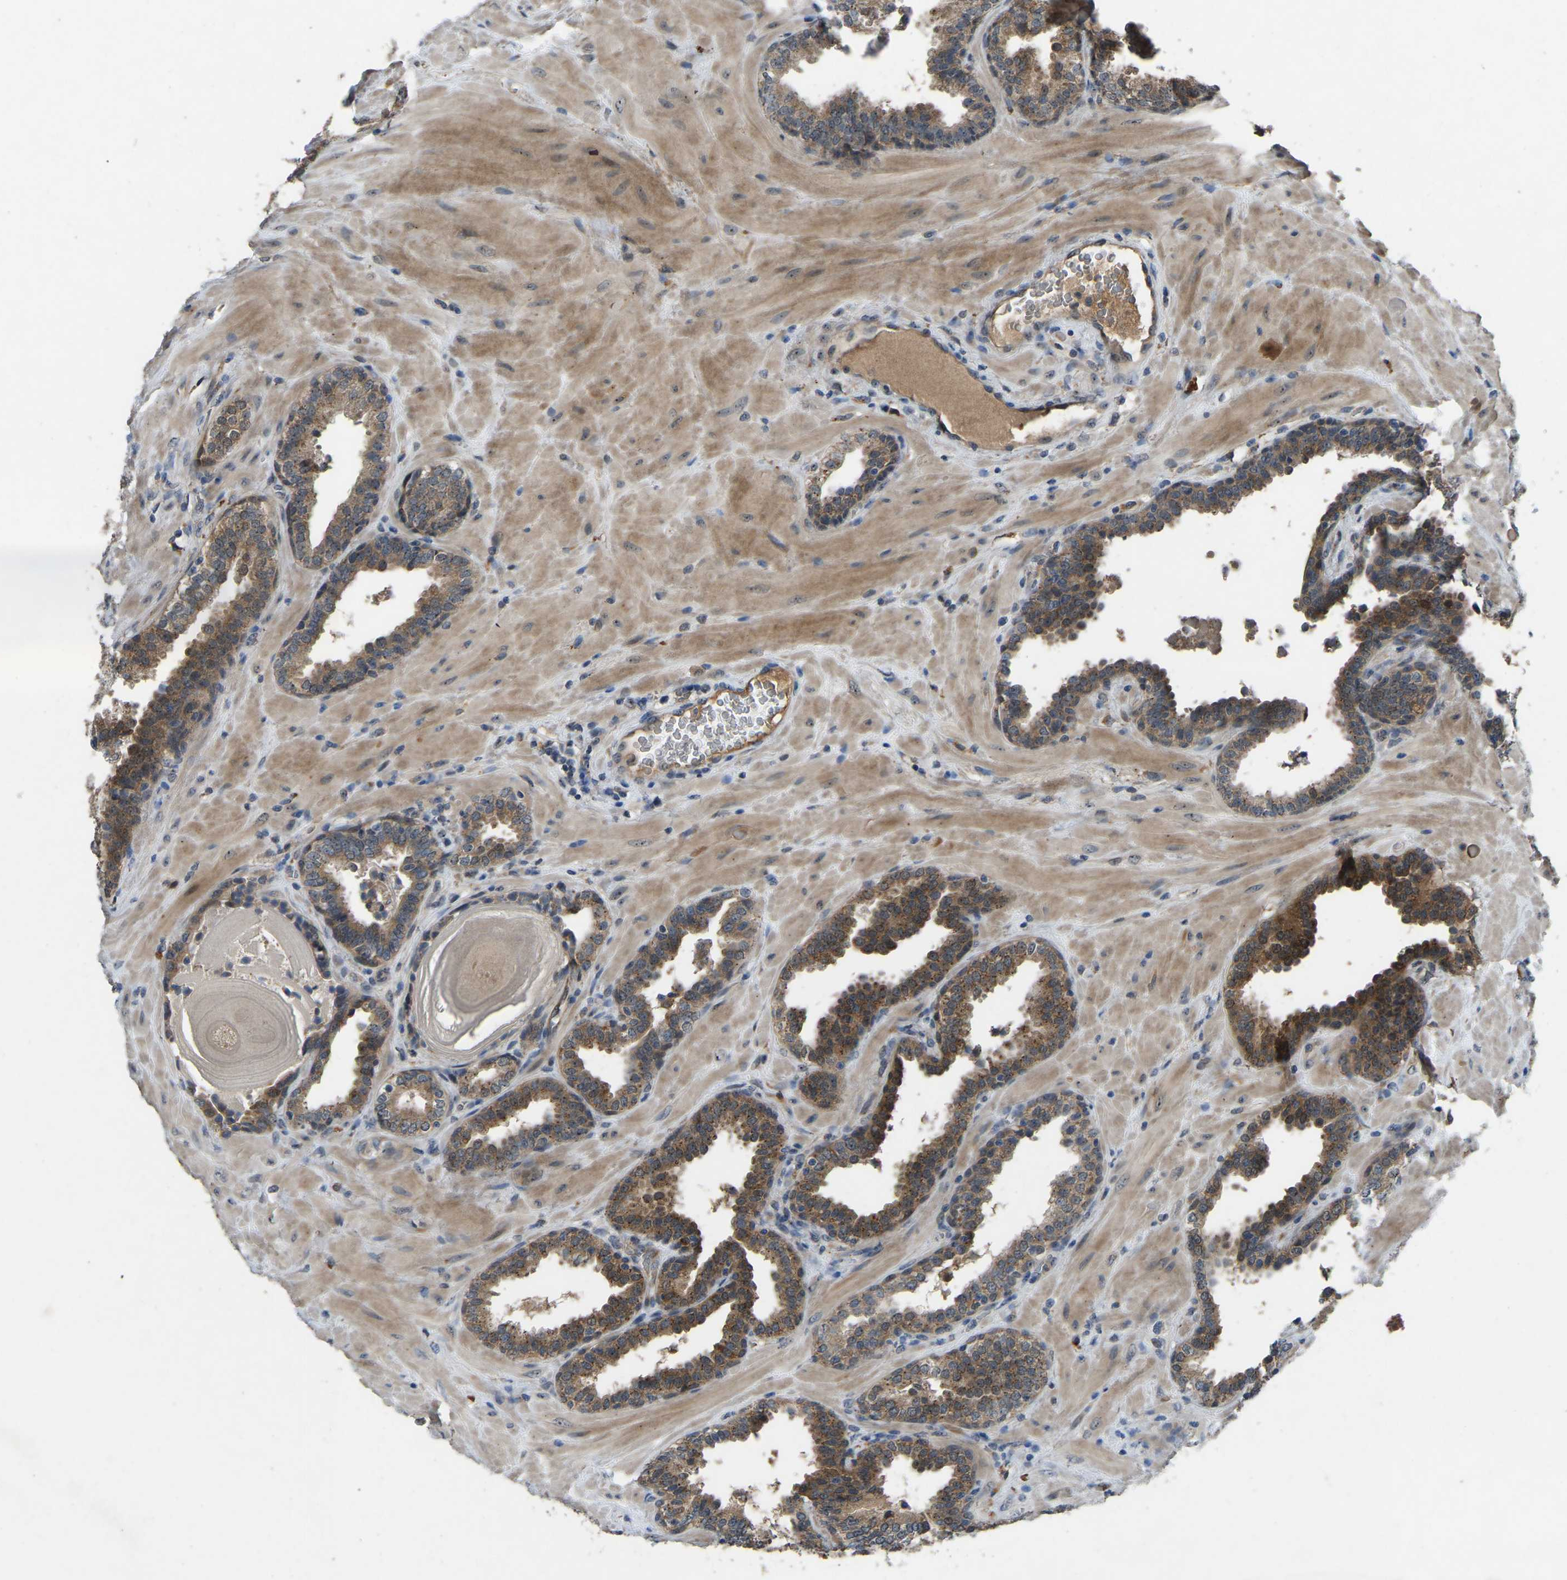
{"staining": {"intensity": "moderate", "quantity": ">75%", "location": "cytoplasmic/membranous"}, "tissue": "prostate", "cell_type": "Glandular cells", "image_type": "normal", "snomed": [{"axis": "morphology", "description": "Normal tissue, NOS"}, {"axis": "topography", "description": "Prostate"}], "caption": "Immunohistochemical staining of normal human prostate shows >75% levels of moderate cytoplasmic/membranous protein expression in approximately >75% of glandular cells.", "gene": "FHIT", "patient": {"sex": "male", "age": 51}}